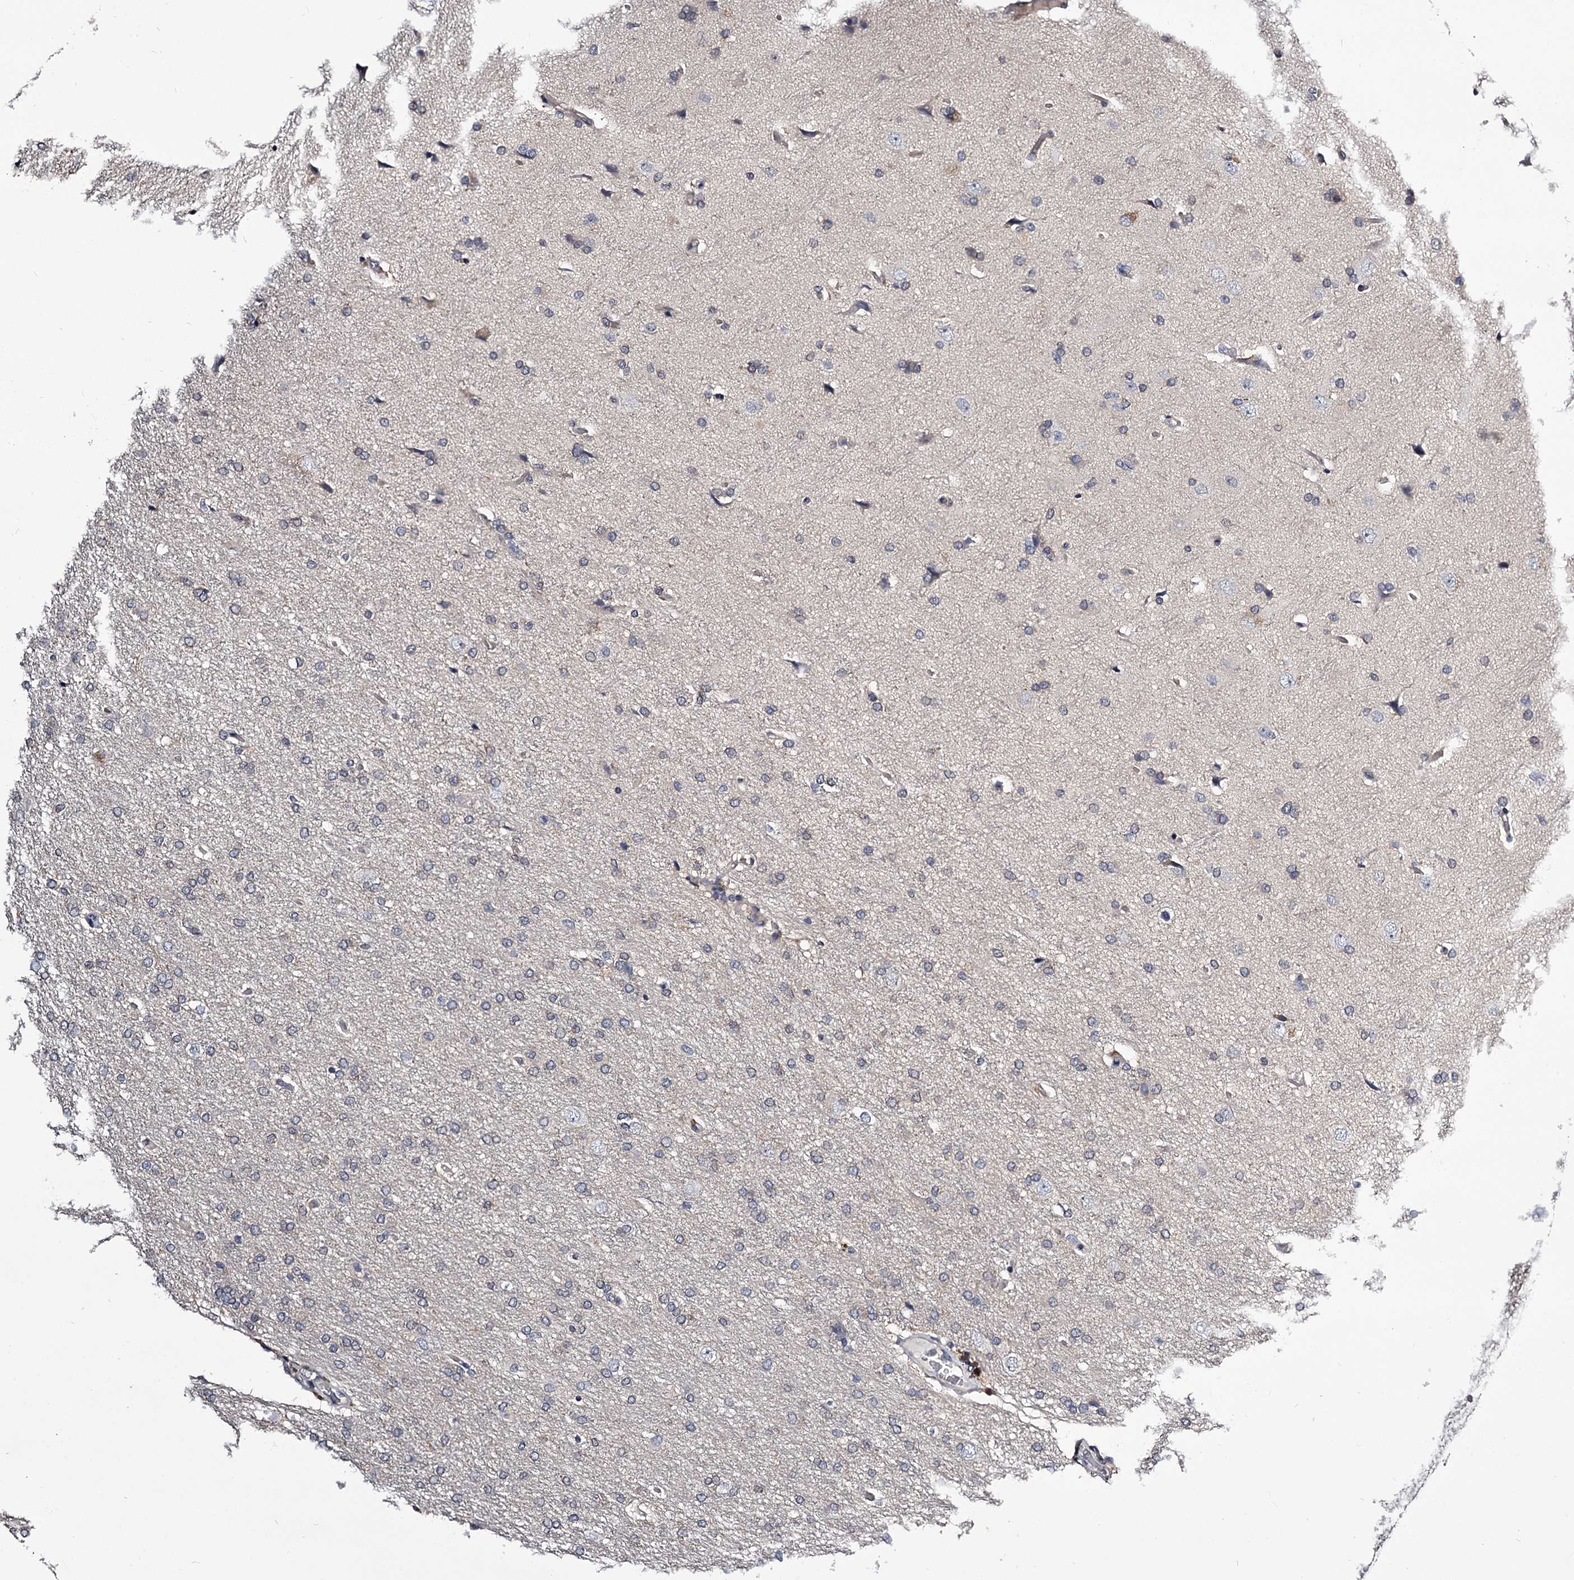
{"staining": {"intensity": "negative", "quantity": "none", "location": "none"}, "tissue": "glioma", "cell_type": "Tumor cells", "image_type": "cancer", "snomed": [{"axis": "morphology", "description": "Glioma, malignant, High grade"}, {"axis": "topography", "description": "Brain"}], "caption": "An IHC image of glioma is shown. There is no staining in tumor cells of glioma.", "gene": "GSTO1", "patient": {"sex": "male", "age": 72}}